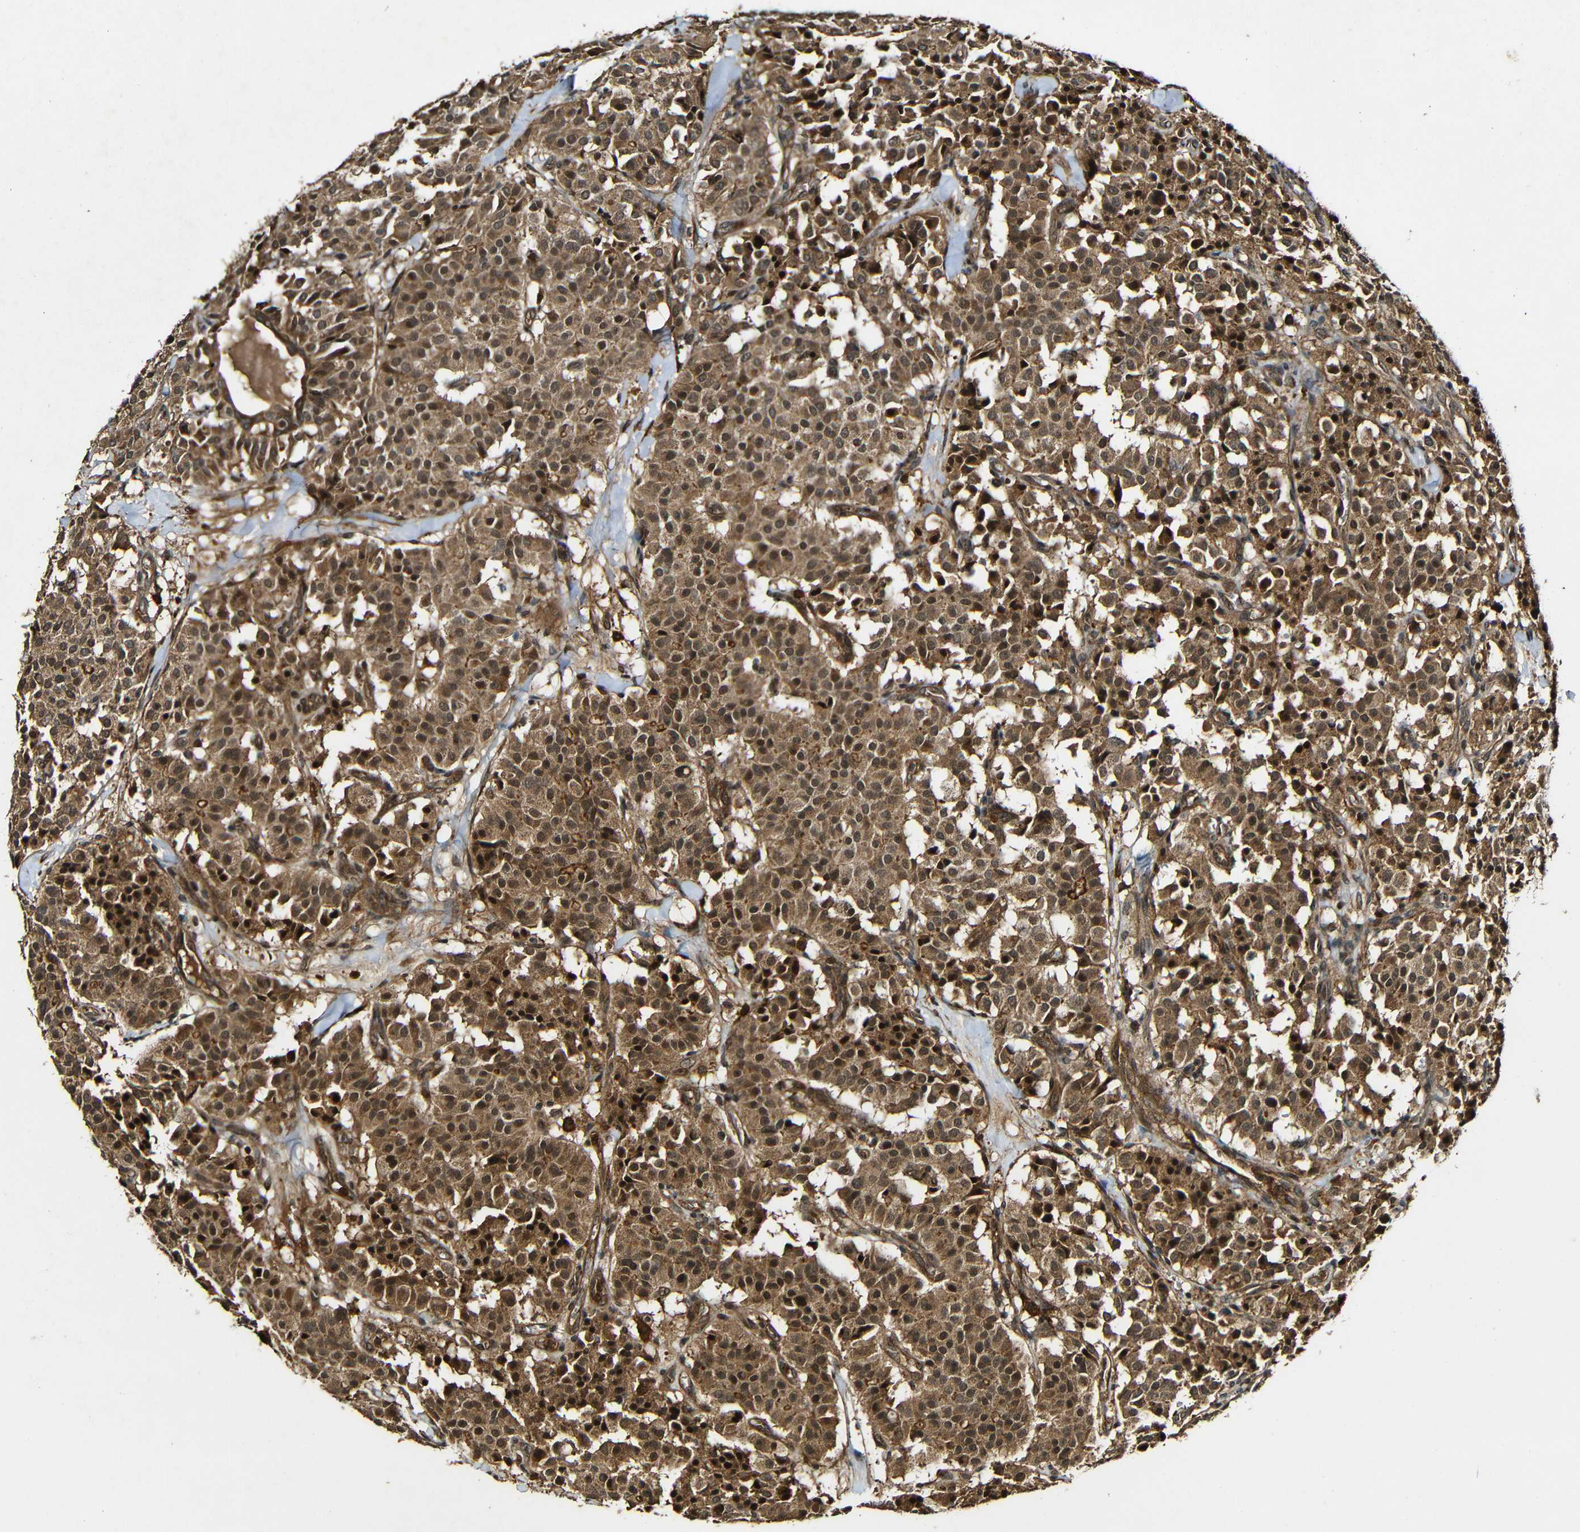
{"staining": {"intensity": "moderate", "quantity": ">75%", "location": "cytoplasmic/membranous,nuclear"}, "tissue": "carcinoid", "cell_type": "Tumor cells", "image_type": "cancer", "snomed": [{"axis": "morphology", "description": "Carcinoid, malignant, NOS"}, {"axis": "topography", "description": "Lung"}], "caption": "Moderate cytoplasmic/membranous and nuclear staining for a protein is seen in about >75% of tumor cells of carcinoid using IHC.", "gene": "CASP8", "patient": {"sex": "male", "age": 30}}